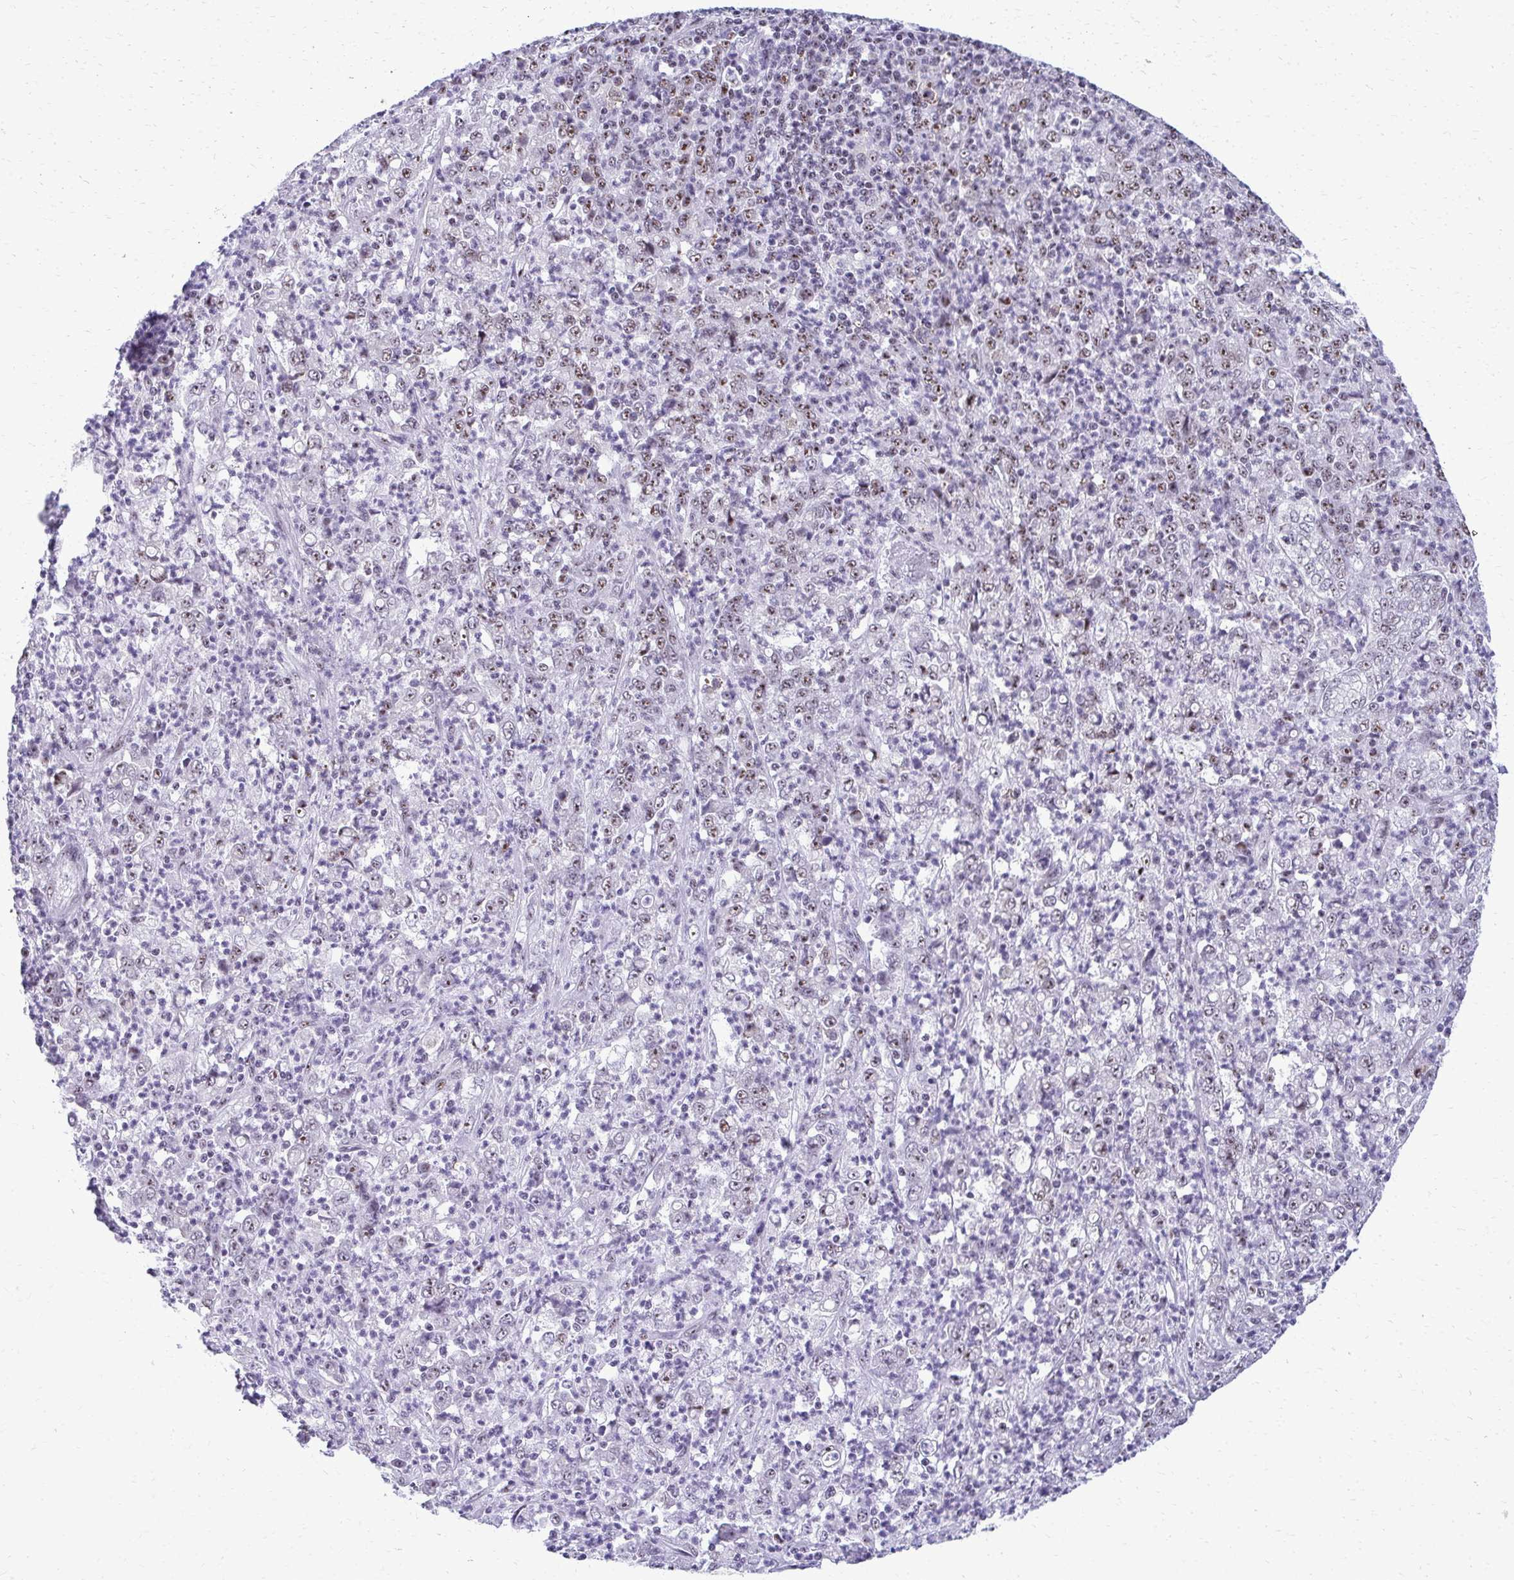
{"staining": {"intensity": "moderate", "quantity": "25%-75%", "location": "nuclear"}, "tissue": "stomach cancer", "cell_type": "Tumor cells", "image_type": "cancer", "snomed": [{"axis": "morphology", "description": "Adenocarcinoma, NOS"}, {"axis": "topography", "description": "Stomach, lower"}], "caption": "This is a histology image of immunohistochemistry (IHC) staining of stomach cancer (adenocarcinoma), which shows moderate expression in the nuclear of tumor cells.", "gene": "PELP1", "patient": {"sex": "female", "age": 71}}